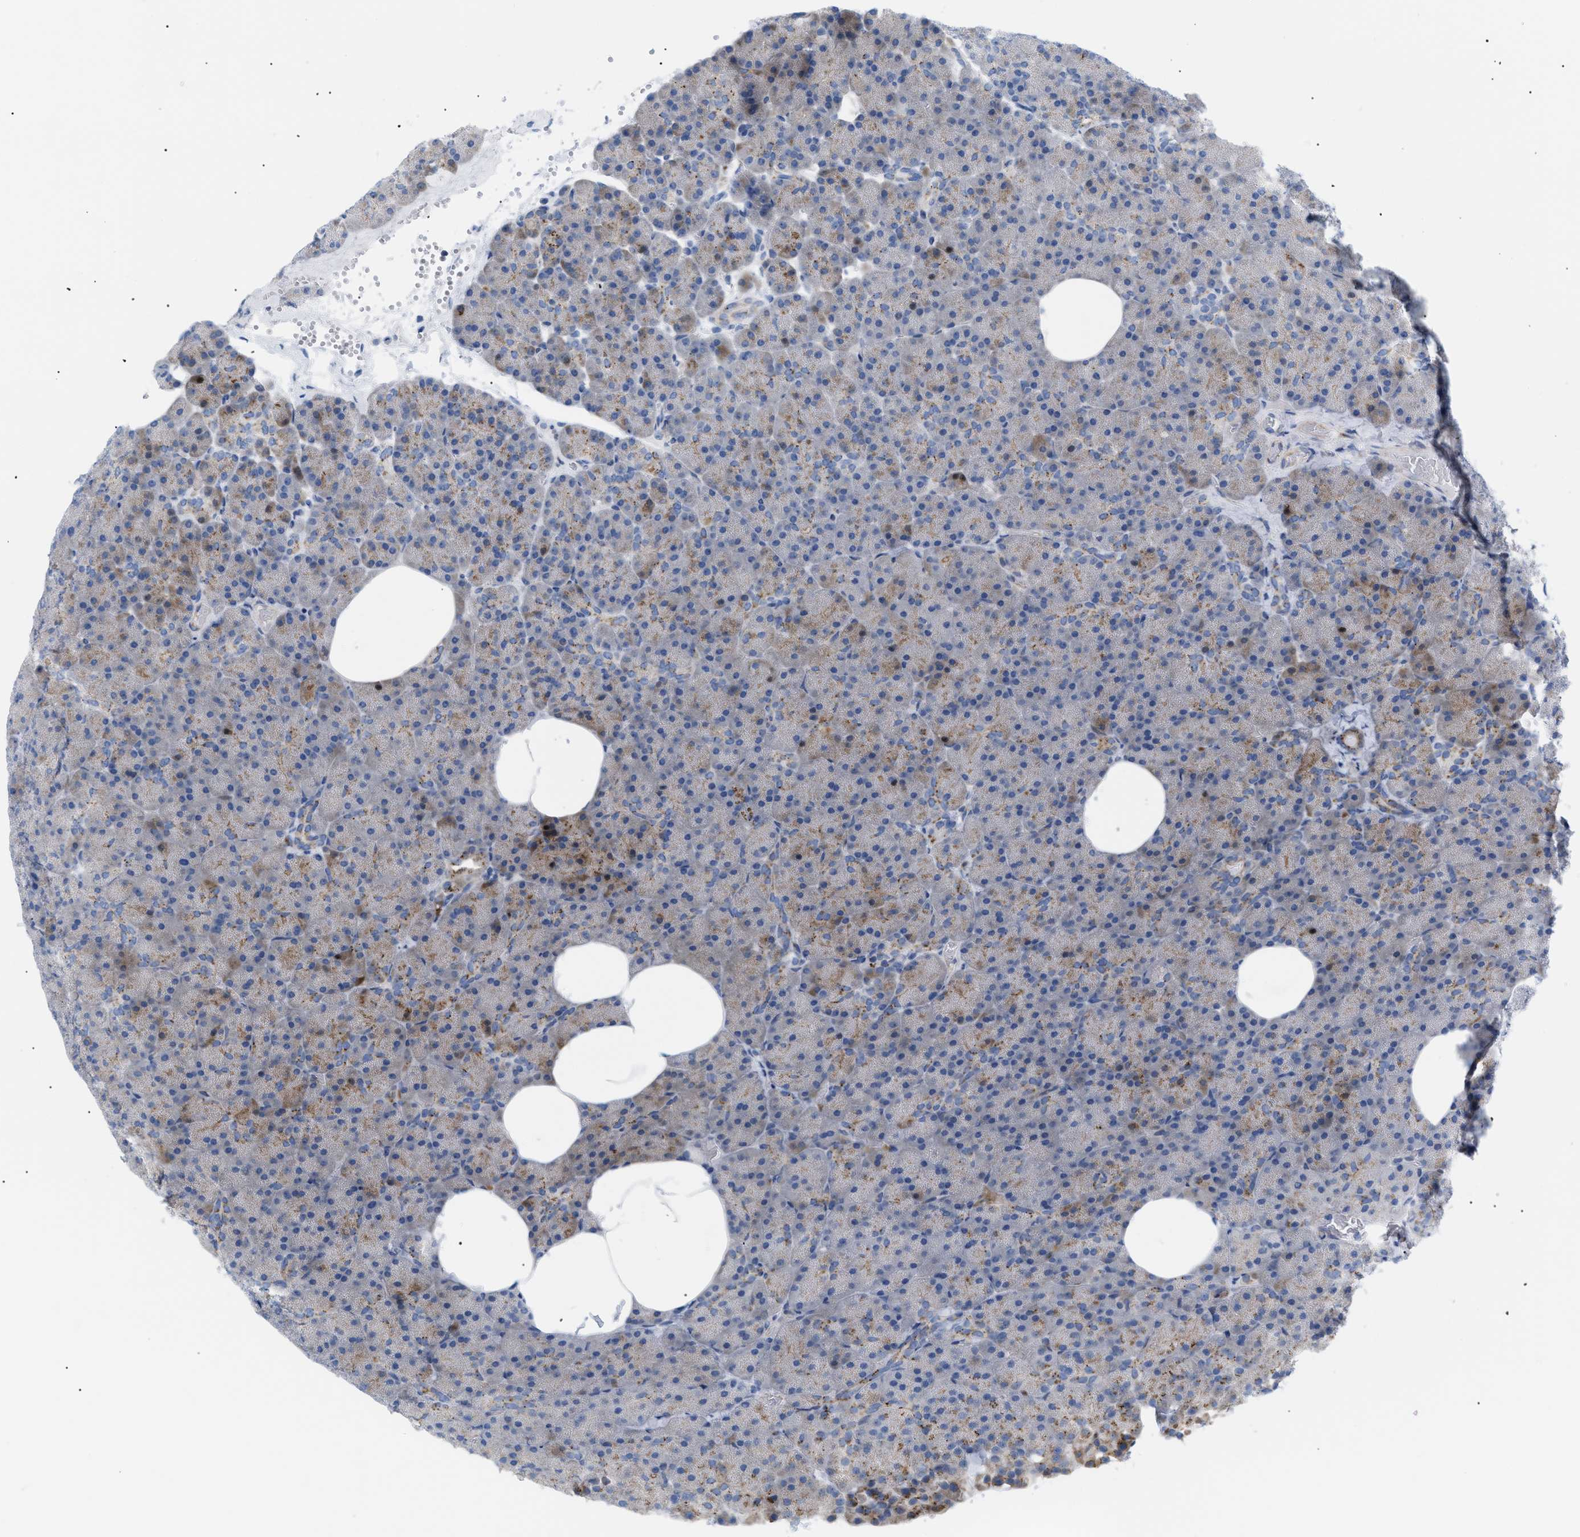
{"staining": {"intensity": "moderate", "quantity": "25%-75%", "location": "cytoplasmic/membranous"}, "tissue": "pancreas", "cell_type": "Exocrine glandular cells", "image_type": "normal", "snomed": [{"axis": "morphology", "description": "Normal tissue, NOS"}, {"axis": "topography", "description": "Pancreas"}], "caption": "High-power microscopy captured an immunohistochemistry photomicrograph of normal pancreas, revealing moderate cytoplasmic/membranous positivity in approximately 25%-75% of exocrine glandular cells.", "gene": "TMEM17", "patient": {"sex": "female", "age": 35}}